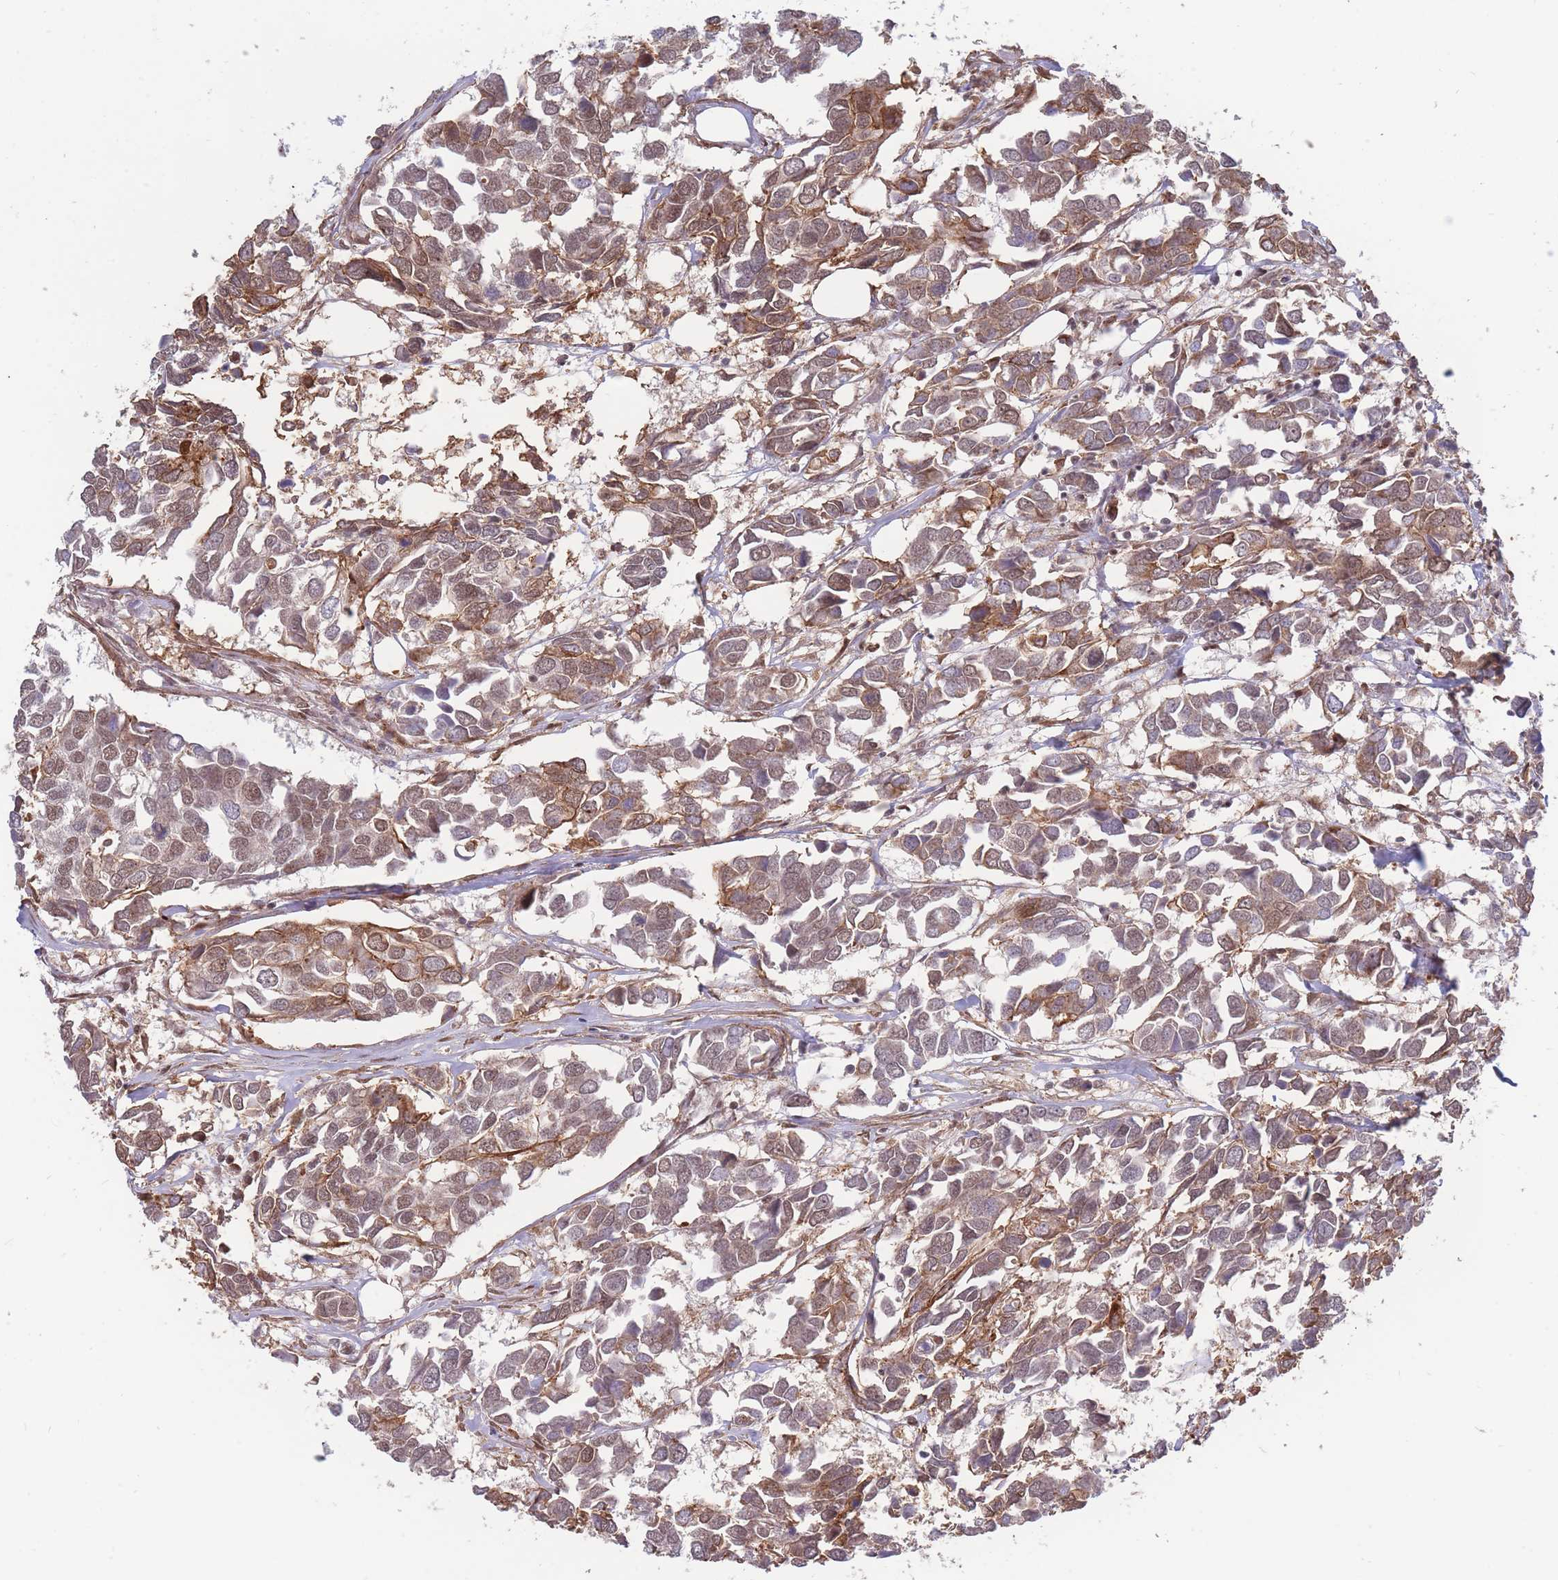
{"staining": {"intensity": "moderate", "quantity": ">75%", "location": "cytoplasmic/membranous,nuclear"}, "tissue": "breast cancer", "cell_type": "Tumor cells", "image_type": "cancer", "snomed": [{"axis": "morphology", "description": "Duct carcinoma"}, {"axis": "topography", "description": "Breast"}], "caption": "Protein analysis of breast cancer (invasive ductal carcinoma) tissue shows moderate cytoplasmic/membranous and nuclear expression in approximately >75% of tumor cells.", "gene": "BOD1L1", "patient": {"sex": "female", "age": 83}}